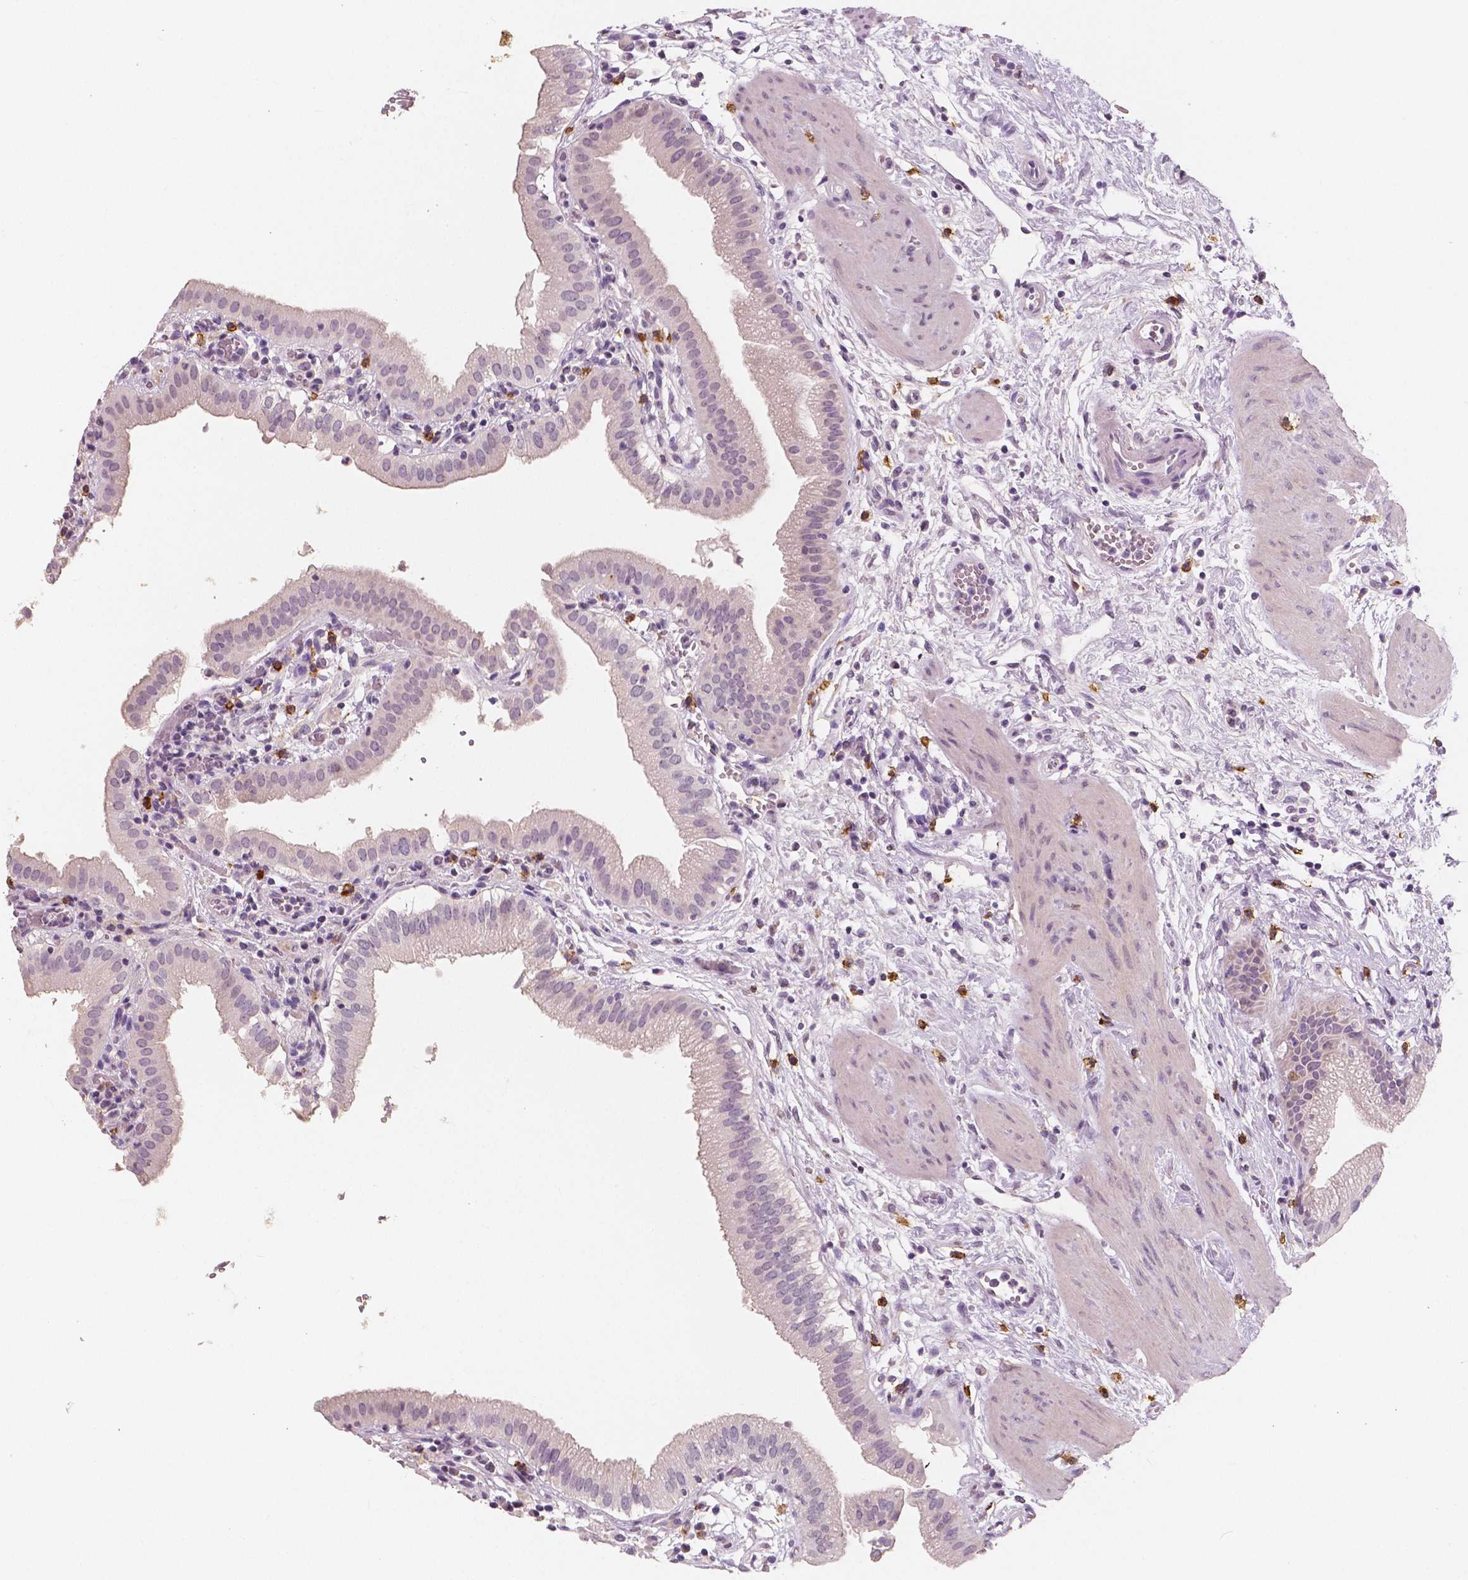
{"staining": {"intensity": "negative", "quantity": "none", "location": "none"}, "tissue": "gallbladder", "cell_type": "Glandular cells", "image_type": "normal", "snomed": [{"axis": "morphology", "description": "Normal tissue, NOS"}, {"axis": "topography", "description": "Gallbladder"}], "caption": "Protein analysis of unremarkable gallbladder demonstrates no significant staining in glandular cells. Nuclei are stained in blue.", "gene": "KIT", "patient": {"sex": "female", "age": 65}}